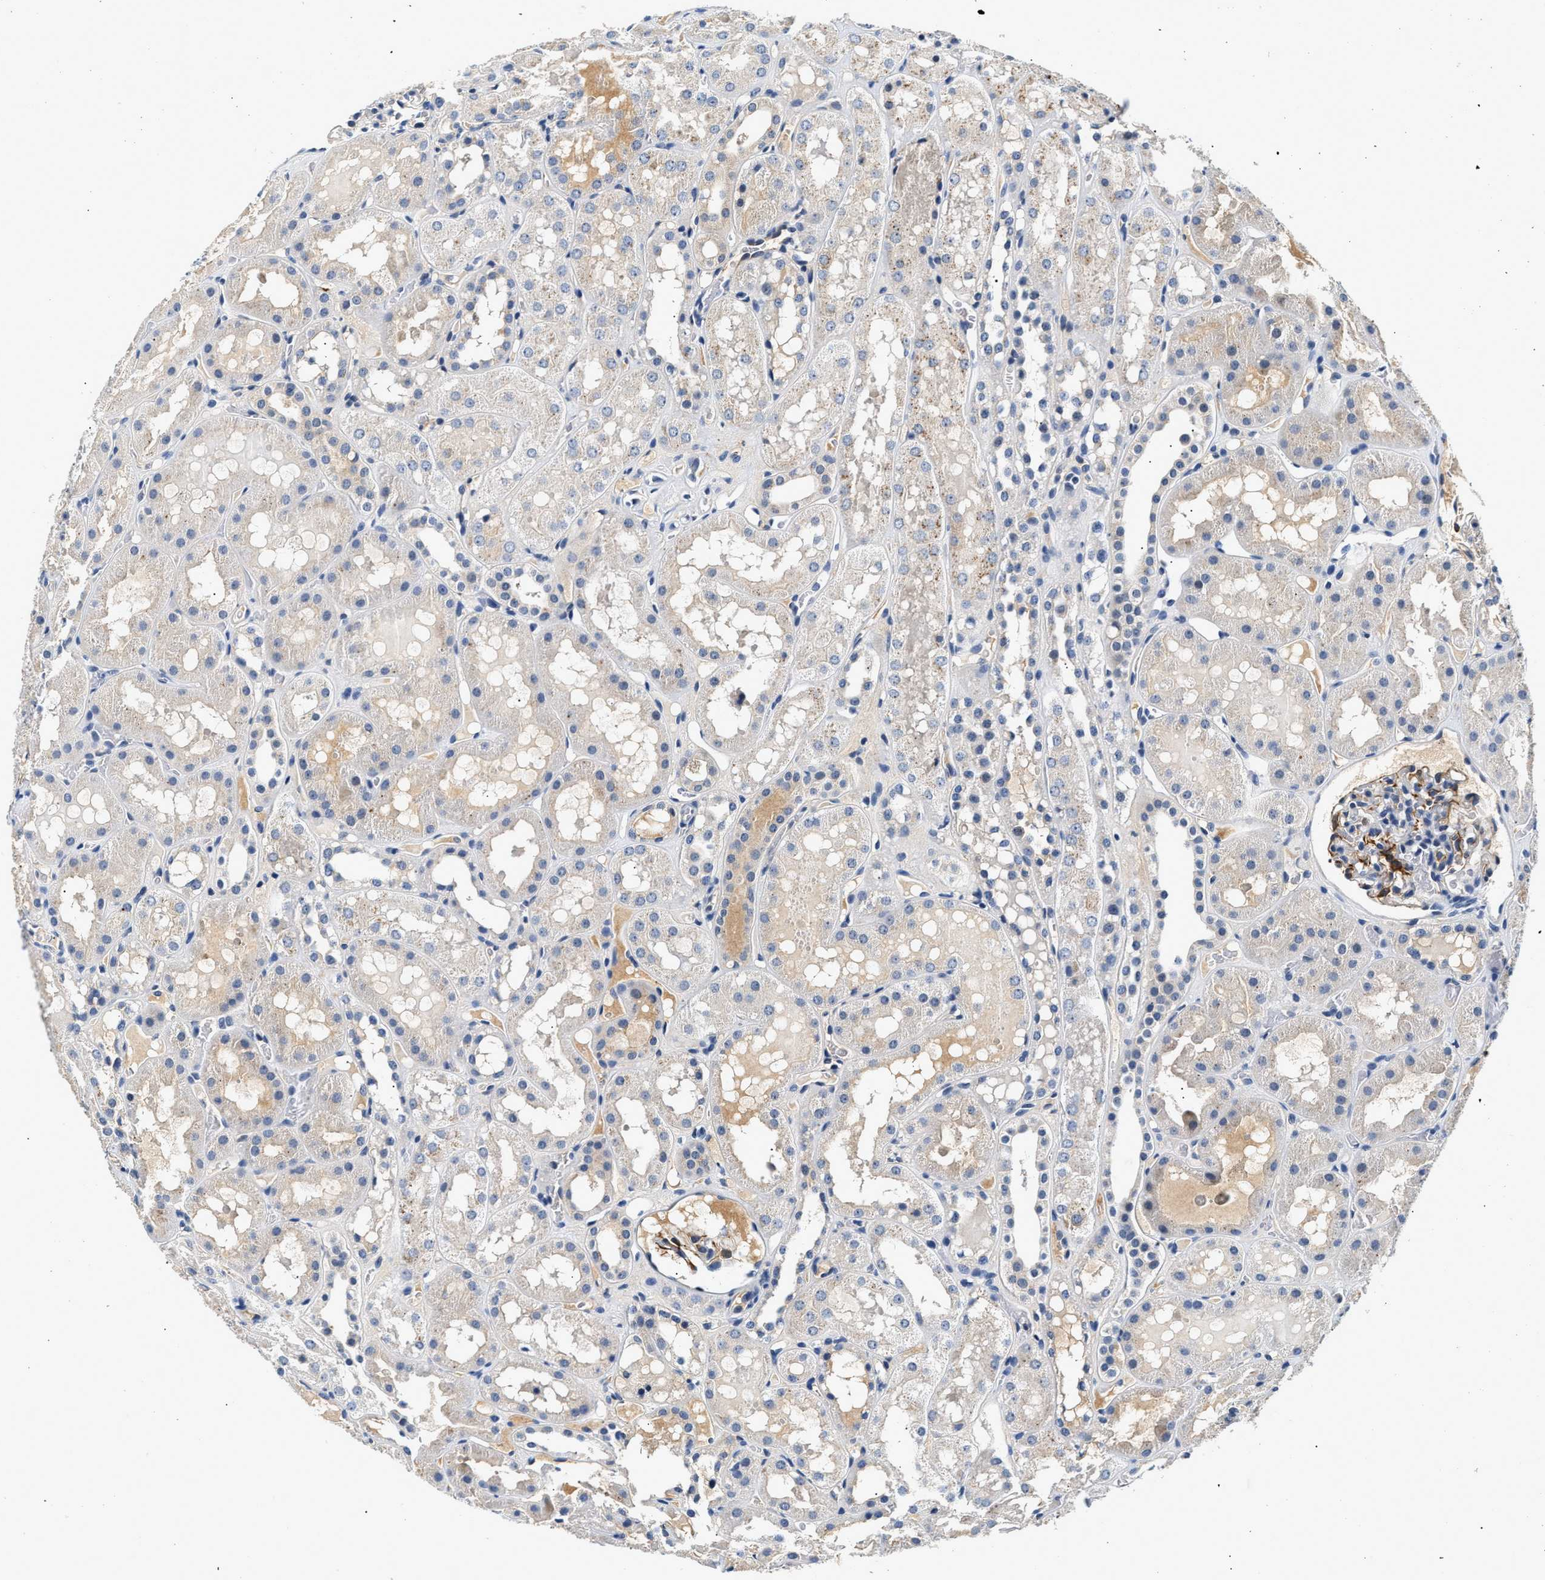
{"staining": {"intensity": "strong", "quantity": ">75%", "location": "cytoplasmic/membranous"}, "tissue": "kidney", "cell_type": "Cells in glomeruli", "image_type": "normal", "snomed": [{"axis": "morphology", "description": "Normal tissue, NOS"}, {"axis": "topography", "description": "Kidney"}, {"axis": "topography", "description": "Urinary bladder"}], "caption": "Normal kidney exhibits strong cytoplasmic/membranous positivity in about >75% of cells in glomeruli, visualized by immunohistochemistry. (DAB IHC with brightfield microscopy, high magnification).", "gene": "MED22", "patient": {"sex": "male", "age": 16}}